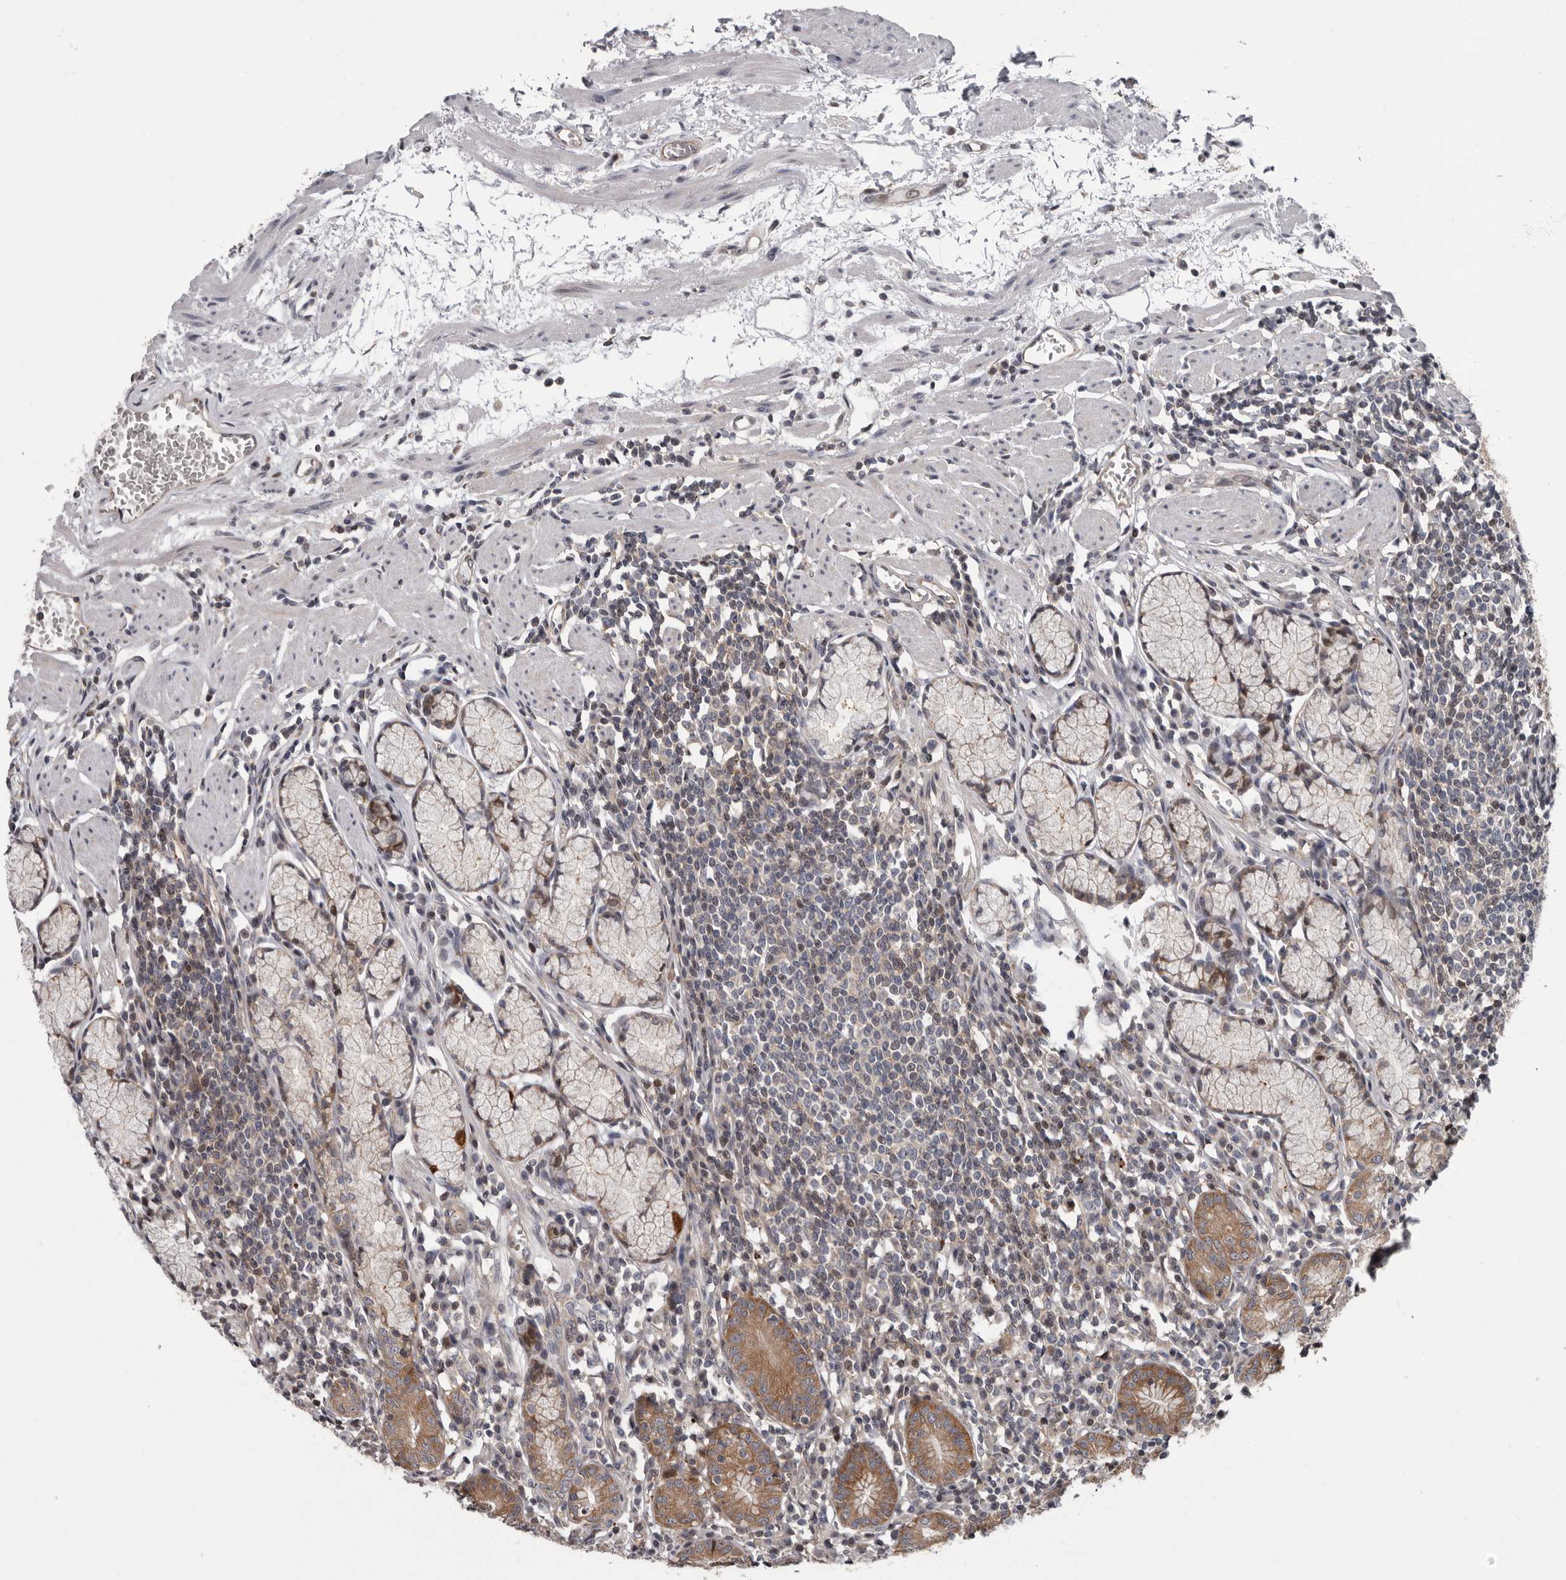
{"staining": {"intensity": "moderate", "quantity": ">75%", "location": "cytoplasmic/membranous"}, "tissue": "stomach", "cell_type": "Glandular cells", "image_type": "normal", "snomed": [{"axis": "morphology", "description": "Normal tissue, NOS"}, {"axis": "topography", "description": "Stomach"}], "caption": "Stomach was stained to show a protein in brown. There is medium levels of moderate cytoplasmic/membranous positivity in about >75% of glandular cells.", "gene": "FGFR4", "patient": {"sex": "male", "age": 55}}